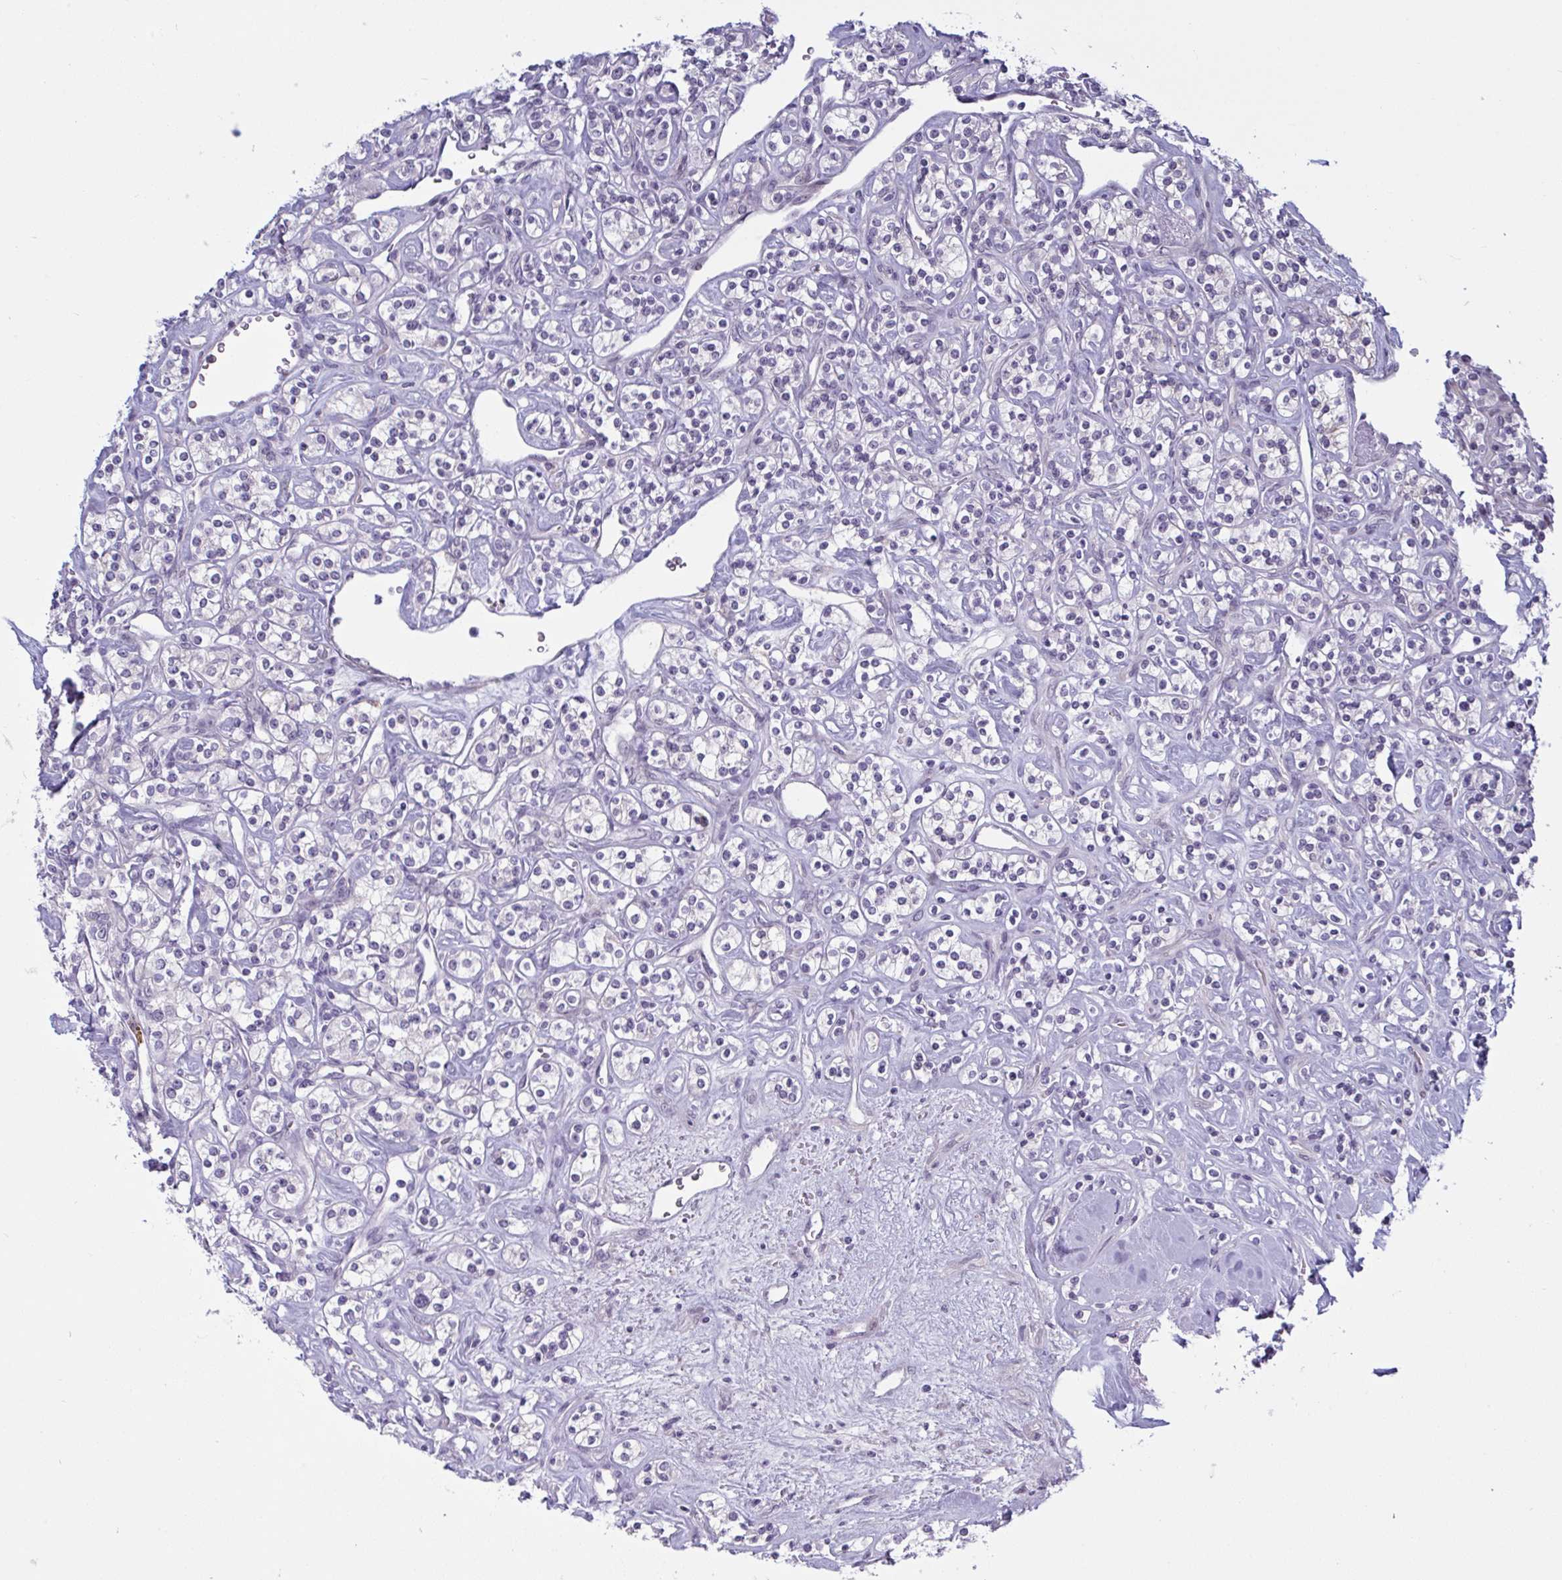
{"staining": {"intensity": "negative", "quantity": "none", "location": "none"}, "tissue": "renal cancer", "cell_type": "Tumor cells", "image_type": "cancer", "snomed": [{"axis": "morphology", "description": "Adenocarcinoma, NOS"}, {"axis": "topography", "description": "Kidney"}], "caption": "This is an IHC micrograph of human renal adenocarcinoma. There is no staining in tumor cells.", "gene": "TCEAL8", "patient": {"sex": "male", "age": 77}}